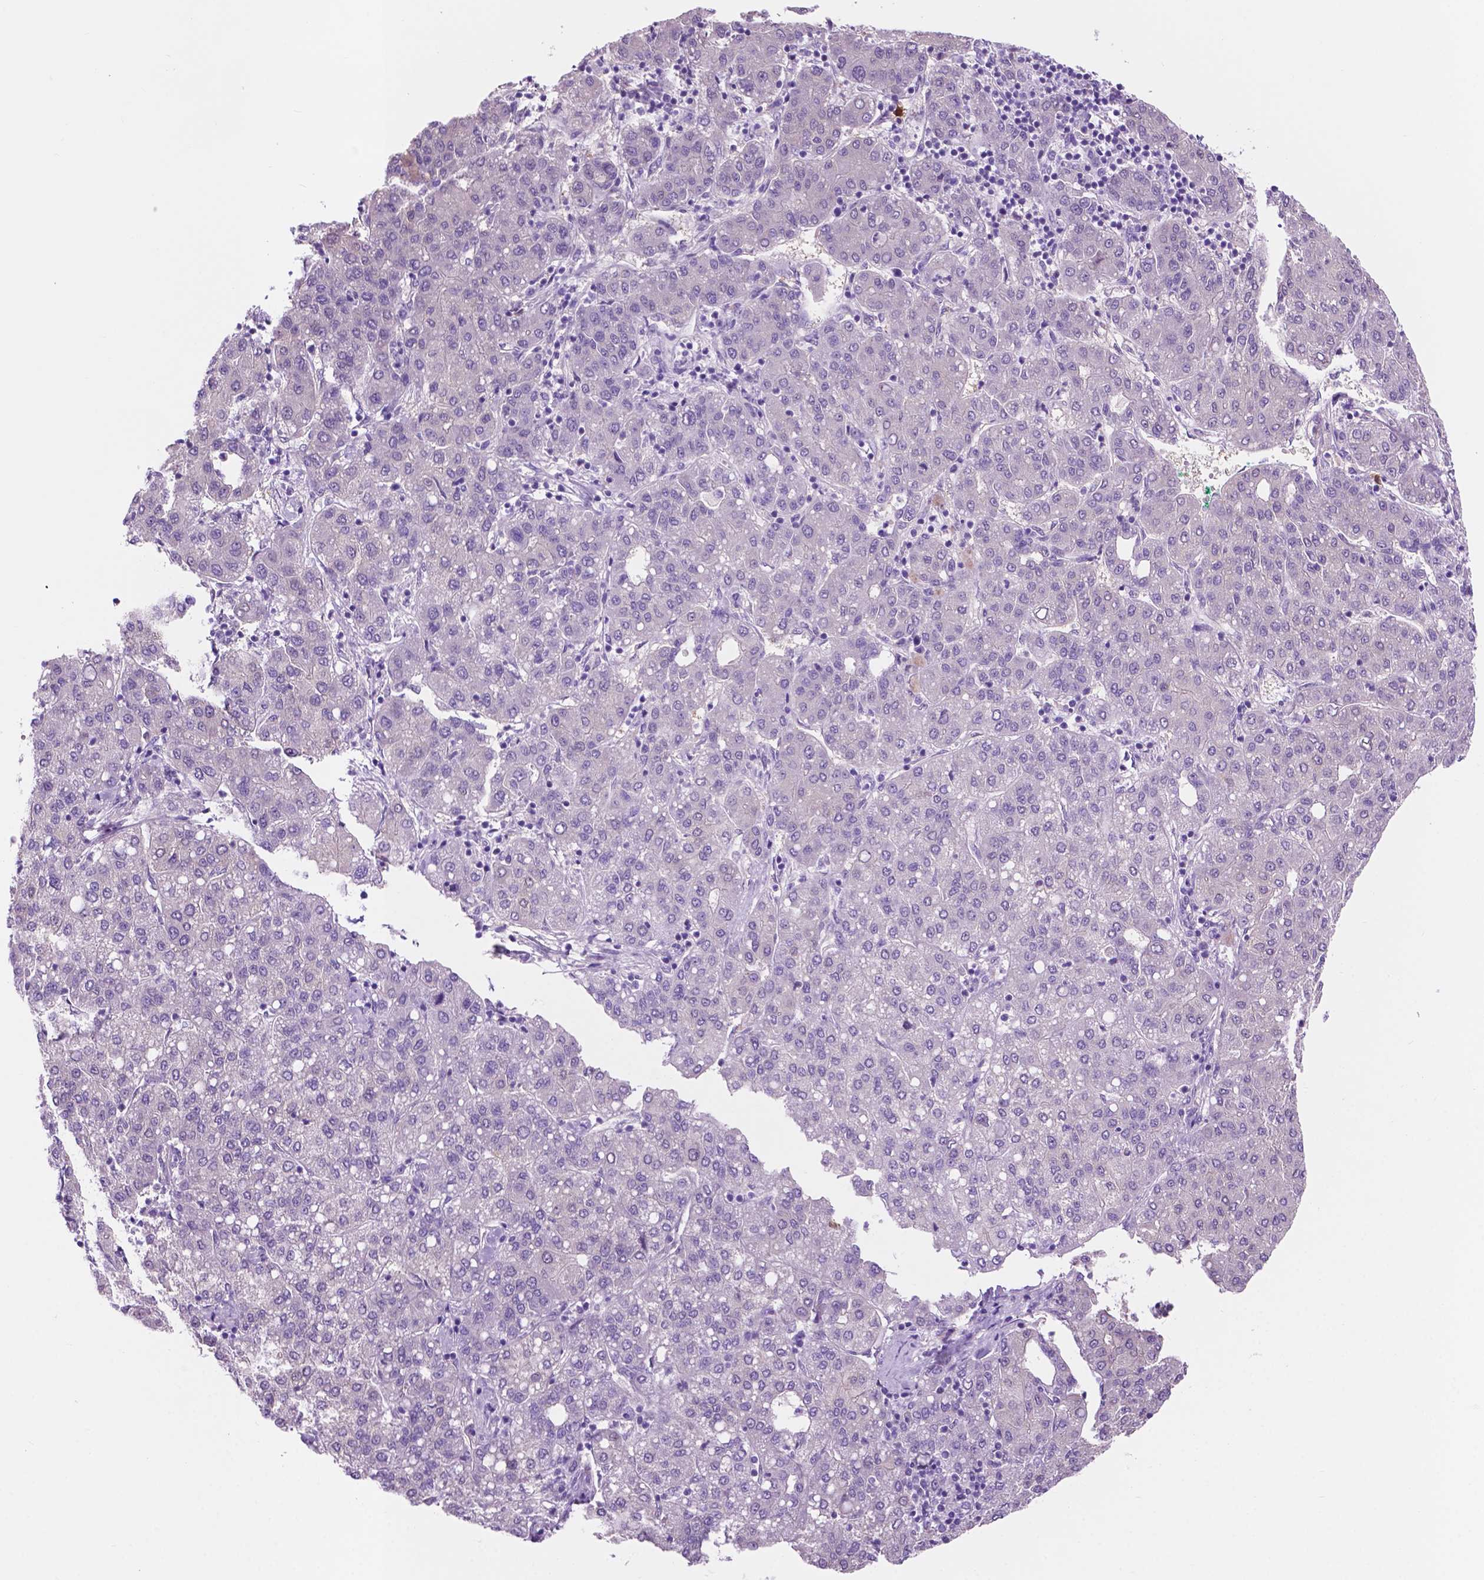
{"staining": {"intensity": "negative", "quantity": "none", "location": "none"}, "tissue": "liver cancer", "cell_type": "Tumor cells", "image_type": "cancer", "snomed": [{"axis": "morphology", "description": "Carcinoma, Hepatocellular, NOS"}, {"axis": "topography", "description": "Liver"}], "caption": "This is an immunohistochemistry (IHC) image of liver cancer. There is no positivity in tumor cells.", "gene": "ACY3", "patient": {"sex": "male", "age": 65}}